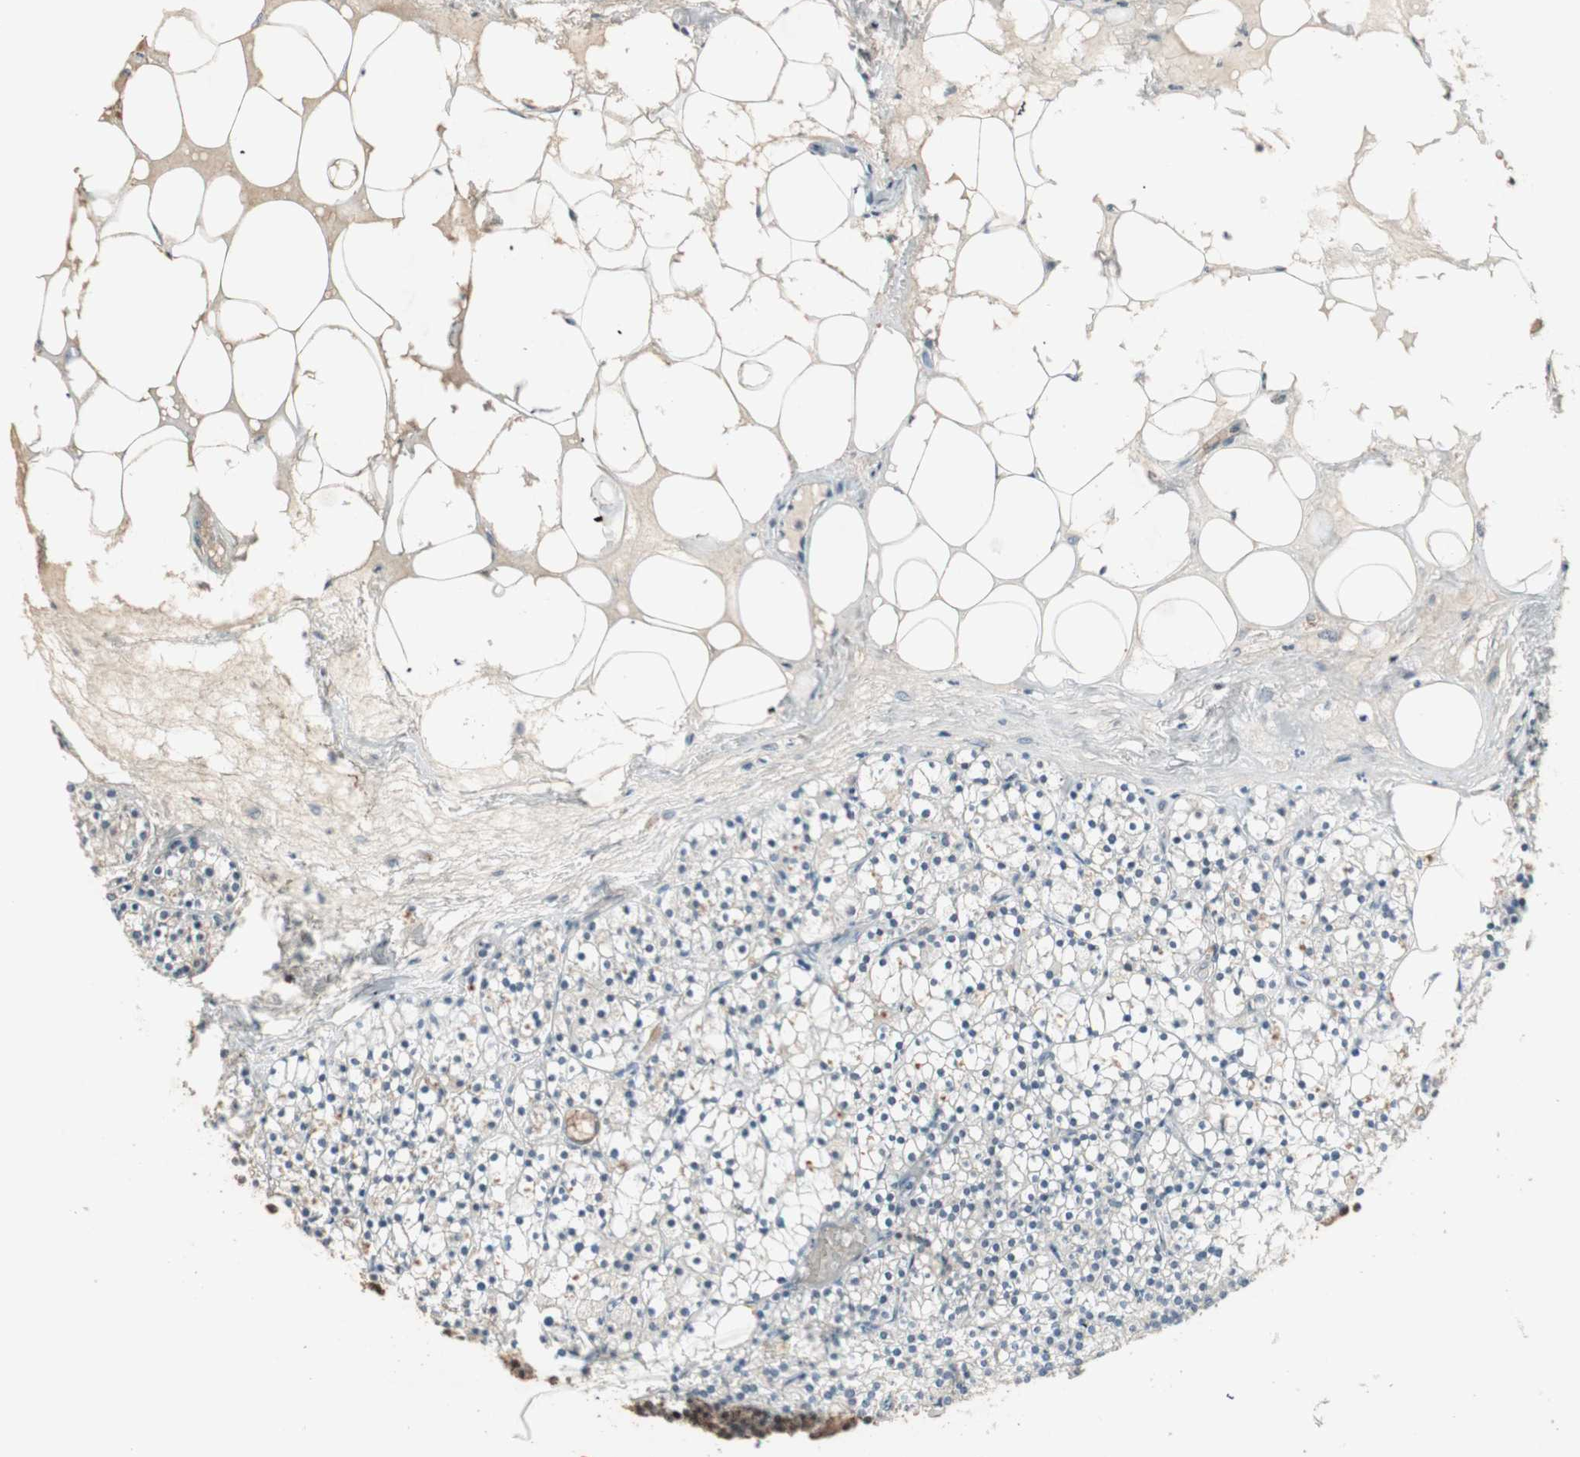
{"staining": {"intensity": "moderate", "quantity": "25%-75%", "location": "nuclear"}, "tissue": "parathyroid gland", "cell_type": "Glandular cells", "image_type": "normal", "snomed": [{"axis": "morphology", "description": "Normal tissue, NOS"}, {"axis": "topography", "description": "Parathyroid gland"}], "caption": "Immunohistochemistry (IHC) histopathology image of unremarkable parathyroid gland stained for a protein (brown), which shows medium levels of moderate nuclear expression in about 25%-75% of glandular cells.", "gene": "MDC1", "patient": {"sex": "female", "age": 63}}